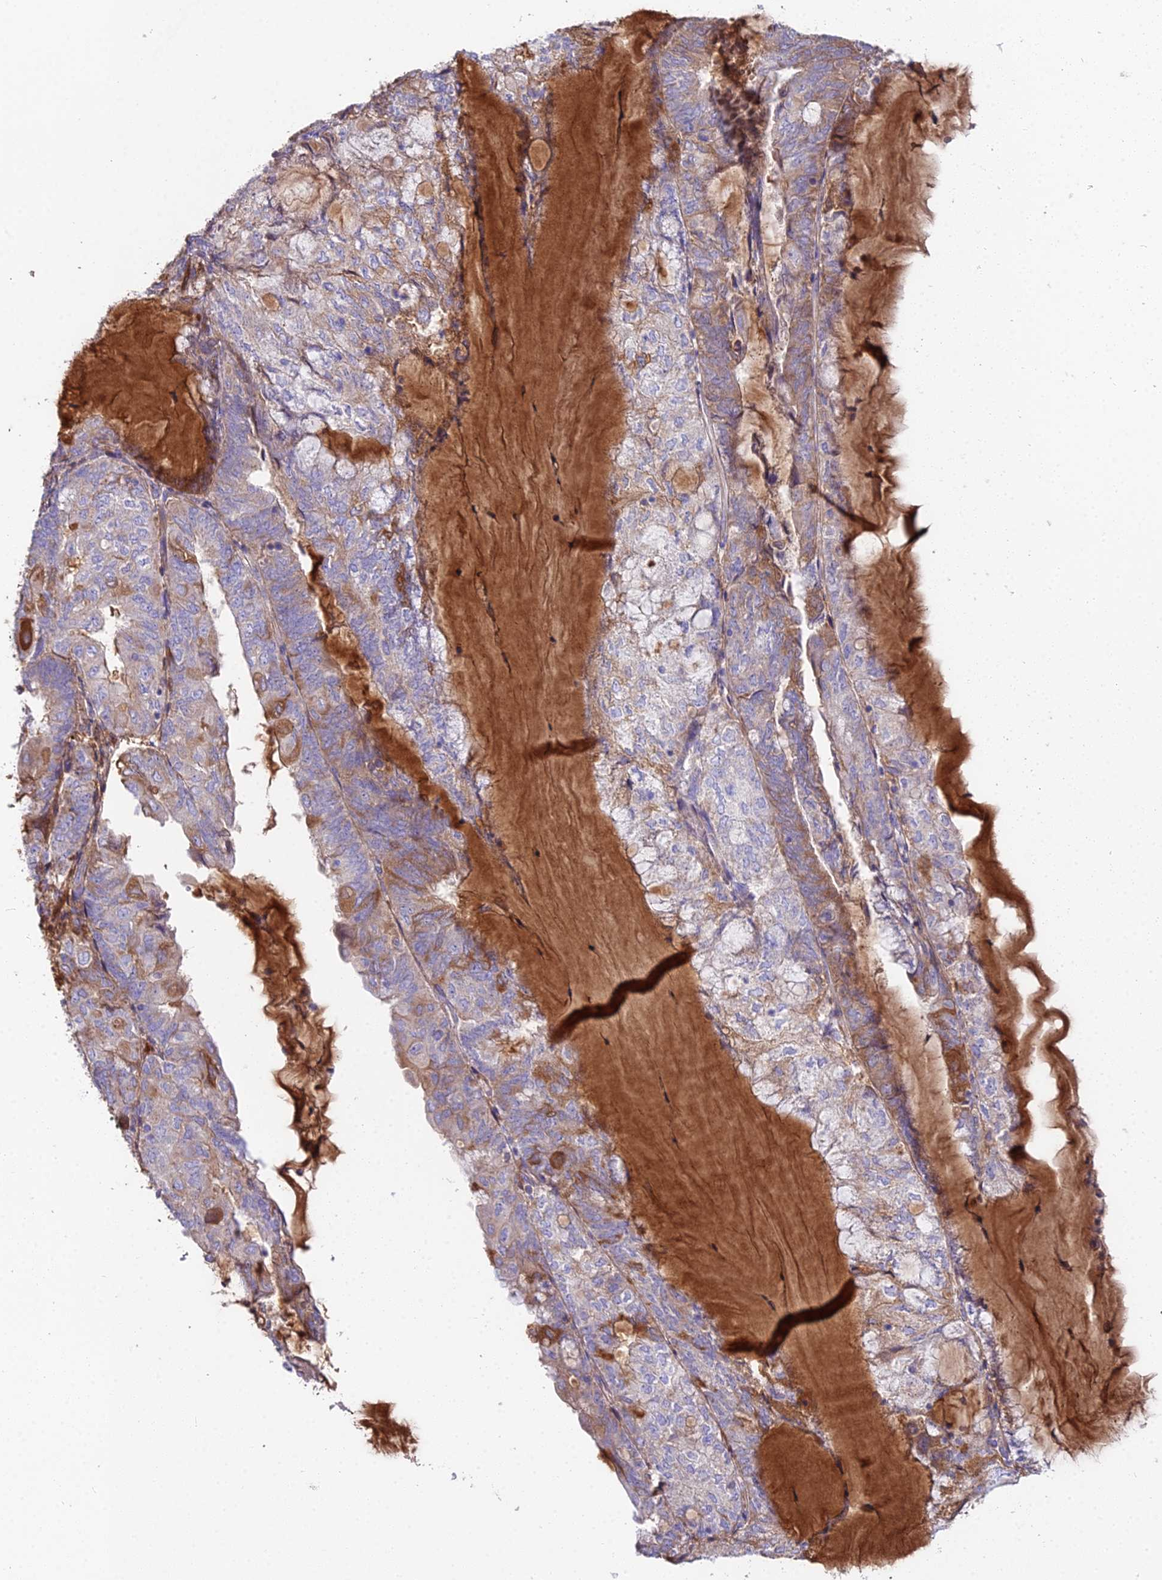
{"staining": {"intensity": "moderate", "quantity": "<25%", "location": "cytoplasmic/membranous"}, "tissue": "endometrial cancer", "cell_type": "Tumor cells", "image_type": "cancer", "snomed": [{"axis": "morphology", "description": "Adenocarcinoma, NOS"}, {"axis": "topography", "description": "Endometrium"}], "caption": "DAB (3,3'-diaminobenzidine) immunohistochemical staining of human endometrial adenocarcinoma shows moderate cytoplasmic/membranous protein expression in approximately <25% of tumor cells. Nuclei are stained in blue.", "gene": "BEX4", "patient": {"sex": "female", "age": 81}}